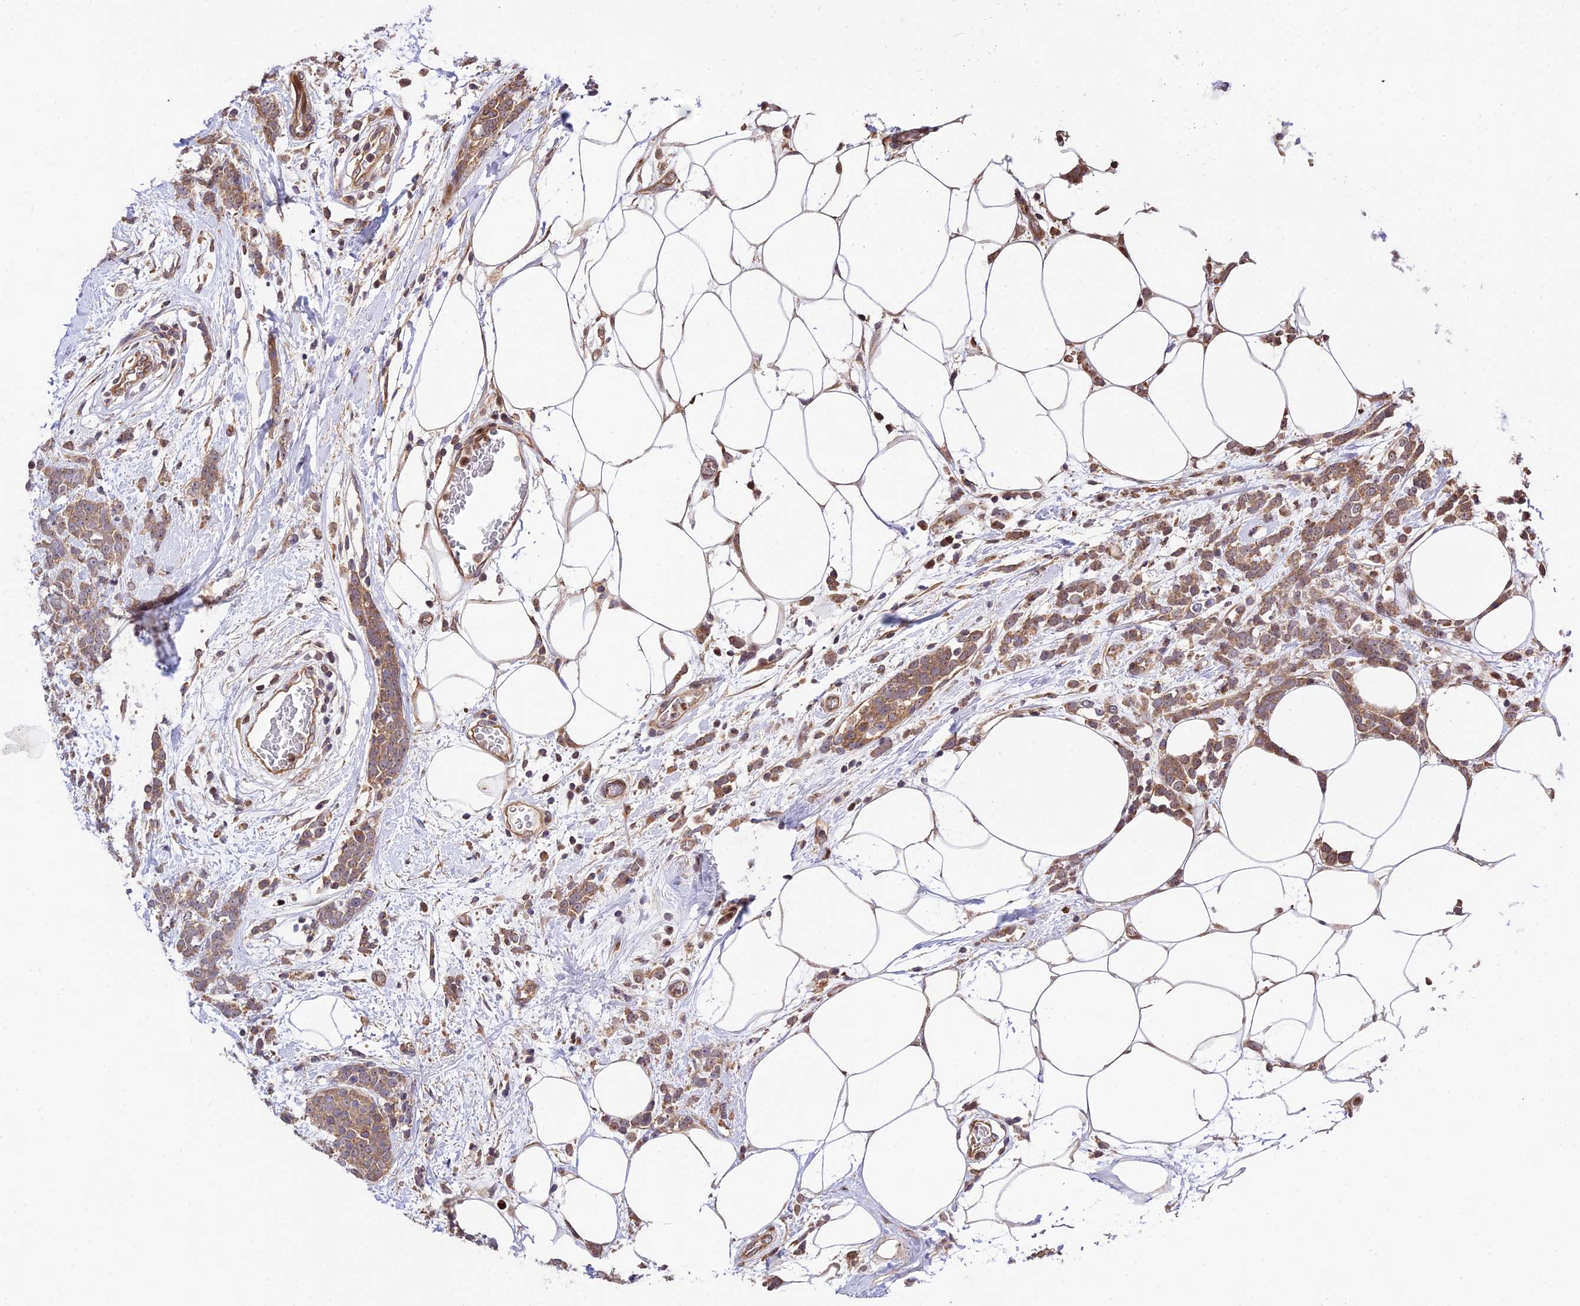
{"staining": {"intensity": "moderate", "quantity": ">75%", "location": "cytoplasmic/membranous"}, "tissue": "breast cancer", "cell_type": "Tumor cells", "image_type": "cancer", "snomed": [{"axis": "morphology", "description": "Lobular carcinoma"}, {"axis": "topography", "description": "Breast"}], "caption": "Approximately >75% of tumor cells in human breast cancer (lobular carcinoma) reveal moderate cytoplasmic/membranous protein positivity as visualized by brown immunohistochemical staining.", "gene": "SMG6", "patient": {"sex": "female", "age": 58}}